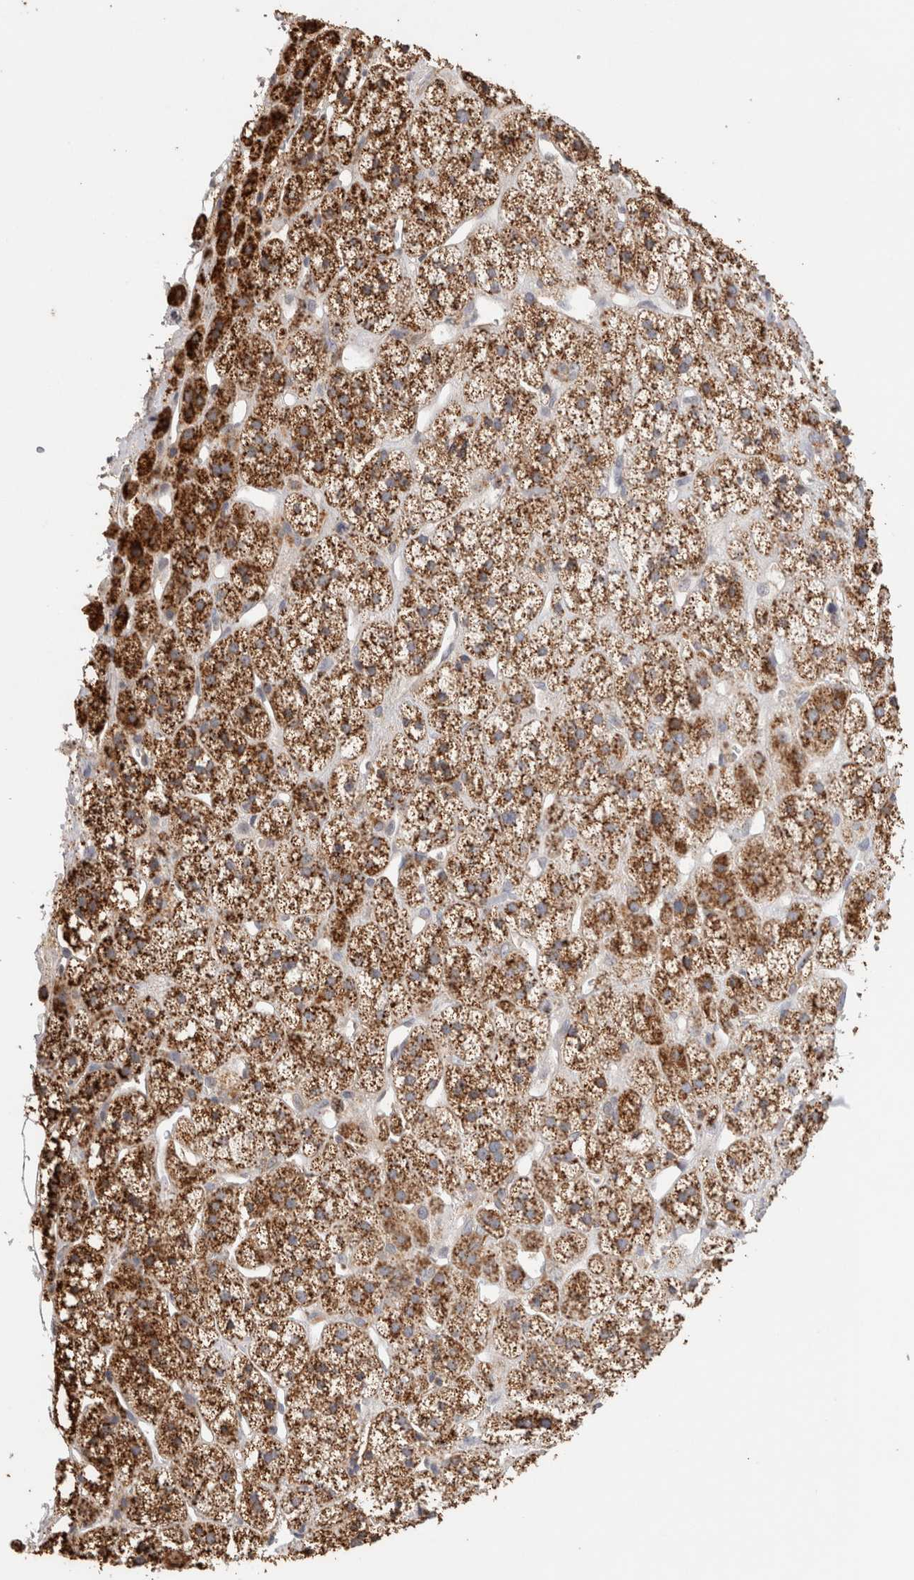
{"staining": {"intensity": "strong", "quantity": ">75%", "location": "cytoplasmic/membranous"}, "tissue": "adrenal gland", "cell_type": "Glandular cells", "image_type": "normal", "snomed": [{"axis": "morphology", "description": "Normal tissue, NOS"}, {"axis": "topography", "description": "Adrenal gland"}], "caption": "Protein expression analysis of normal adrenal gland reveals strong cytoplasmic/membranous staining in approximately >75% of glandular cells.", "gene": "GNS", "patient": {"sex": "male", "age": 56}}